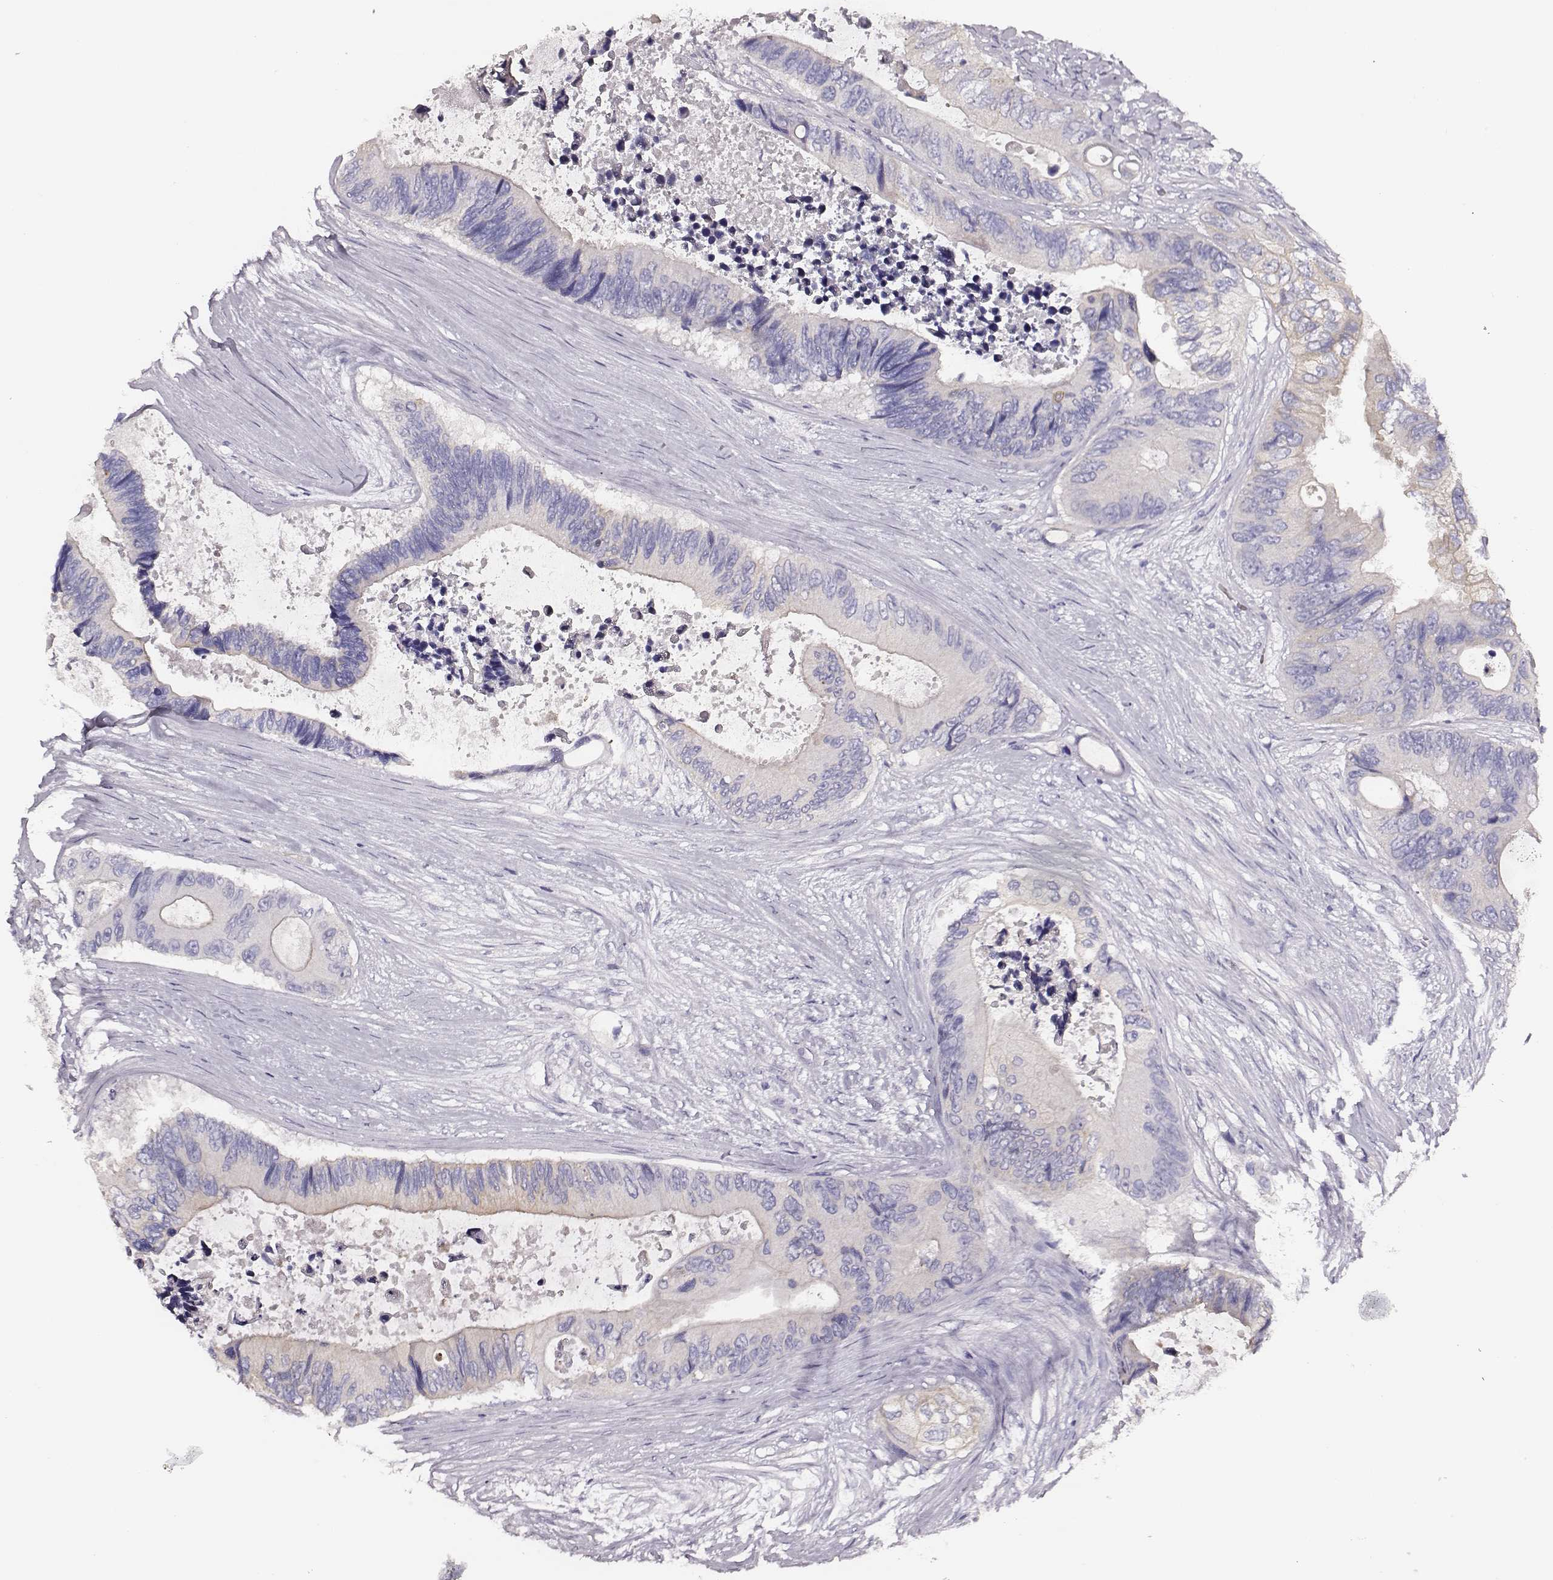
{"staining": {"intensity": "negative", "quantity": "none", "location": "none"}, "tissue": "colorectal cancer", "cell_type": "Tumor cells", "image_type": "cancer", "snomed": [{"axis": "morphology", "description": "Adenocarcinoma, NOS"}, {"axis": "topography", "description": "Rectum"}], "caption": "Tumor cells show no significant protein expression in colorectal cancer (adenocarcinoma). Brightfield microscopy of IHC stained with DAB (brown) and hematoxylin (blue), captured at high magnification.", "gene": "AADAT", "patient": {"sex": "male", "age": 63}}